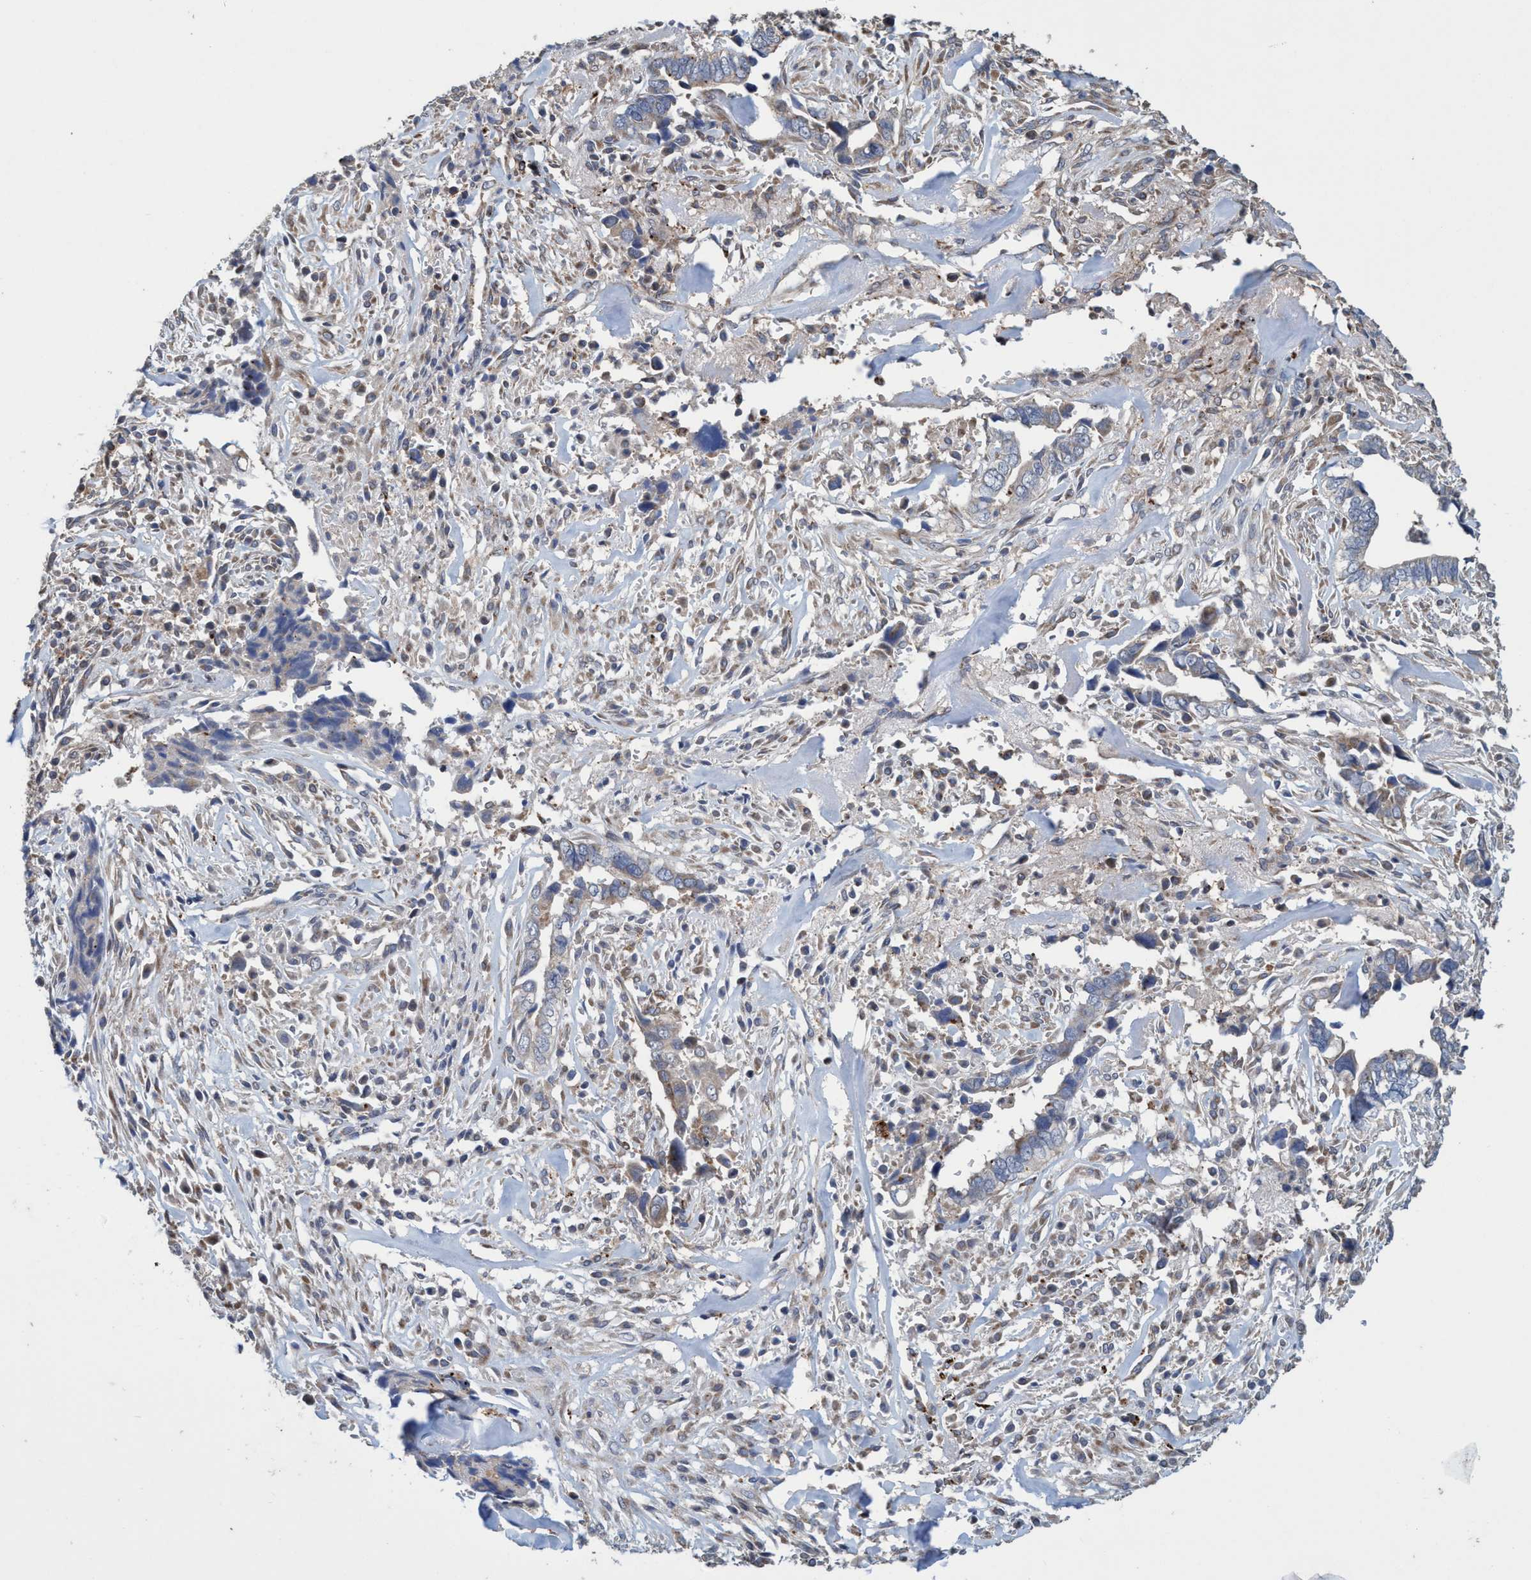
{"staining": {"intensity": "weak", "quantity": "<25%", "location": "cytoplasmic/membranous"}, "tissue": "liver cancer", "cell_type": "Tumor cells", "image_type": "cancer", "snomed": [{"axis": "morphology", "description": "Cholangiocarcinoma"}, {"axis": "topography", "description": "Liver"}], "caption": "Micrograph shows no protein staining in tumor cells of liver cholangiocarcinoma tissue. (Brightfield microscopy of DAB immunohistochemistry (IHC) at high magnification).", "gene": "BBS9", "patient": {"sex": "female", "age": 79}}